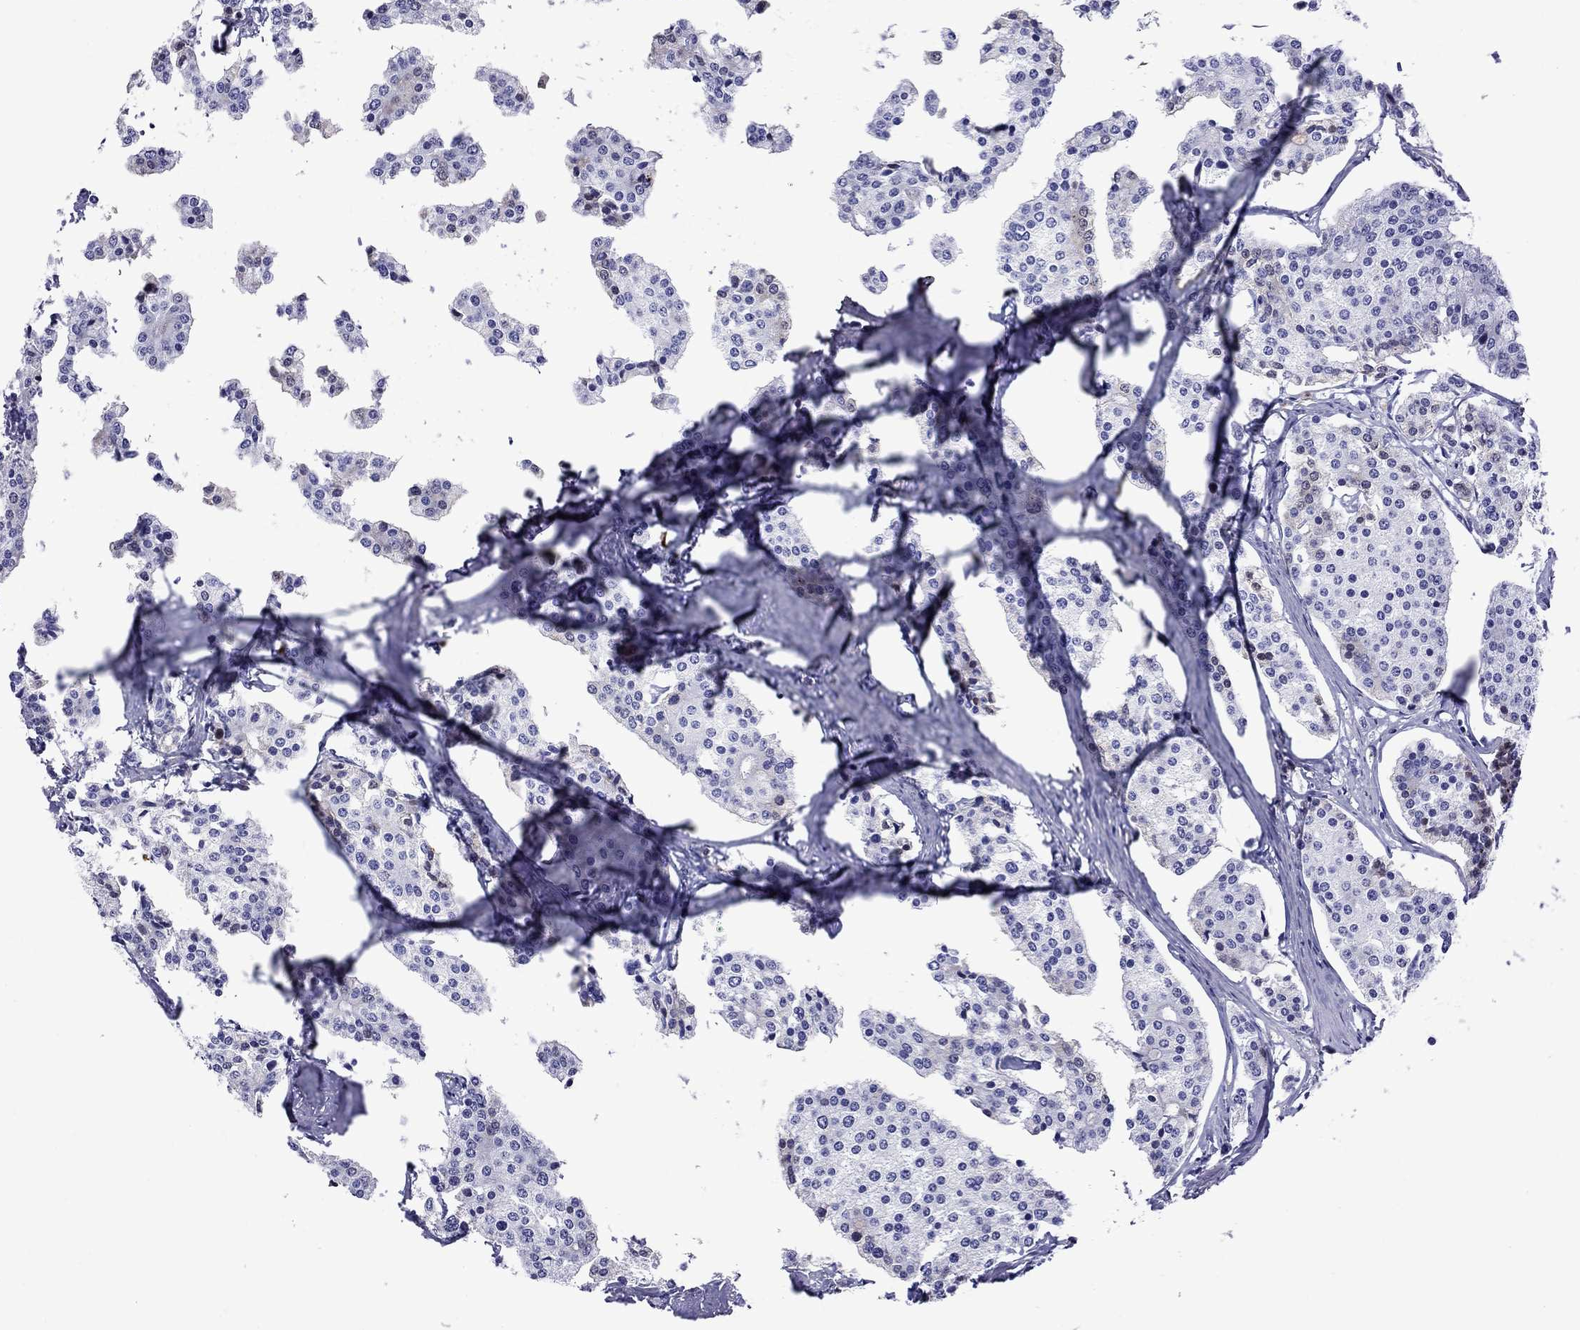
{"staining": {"intensity": "negative", "quantity": "none", "location": "none"}, "tissue": "carcinoid", "cell_type": "Tumor cells", "image_type": "cancer", "snomed": [{"axis": "morphology", "description": "Carcinoid, malignant, NOS"}, {"axis": "topography", "description": "Small intestine"}], "caption": "The immunohistochemistry (IHC) histopathology image has no significant positivity in tumor cells of carcinoid tissue.", "gene": "SERPINA3", "patient": {"sex": "female", "age": 65}}